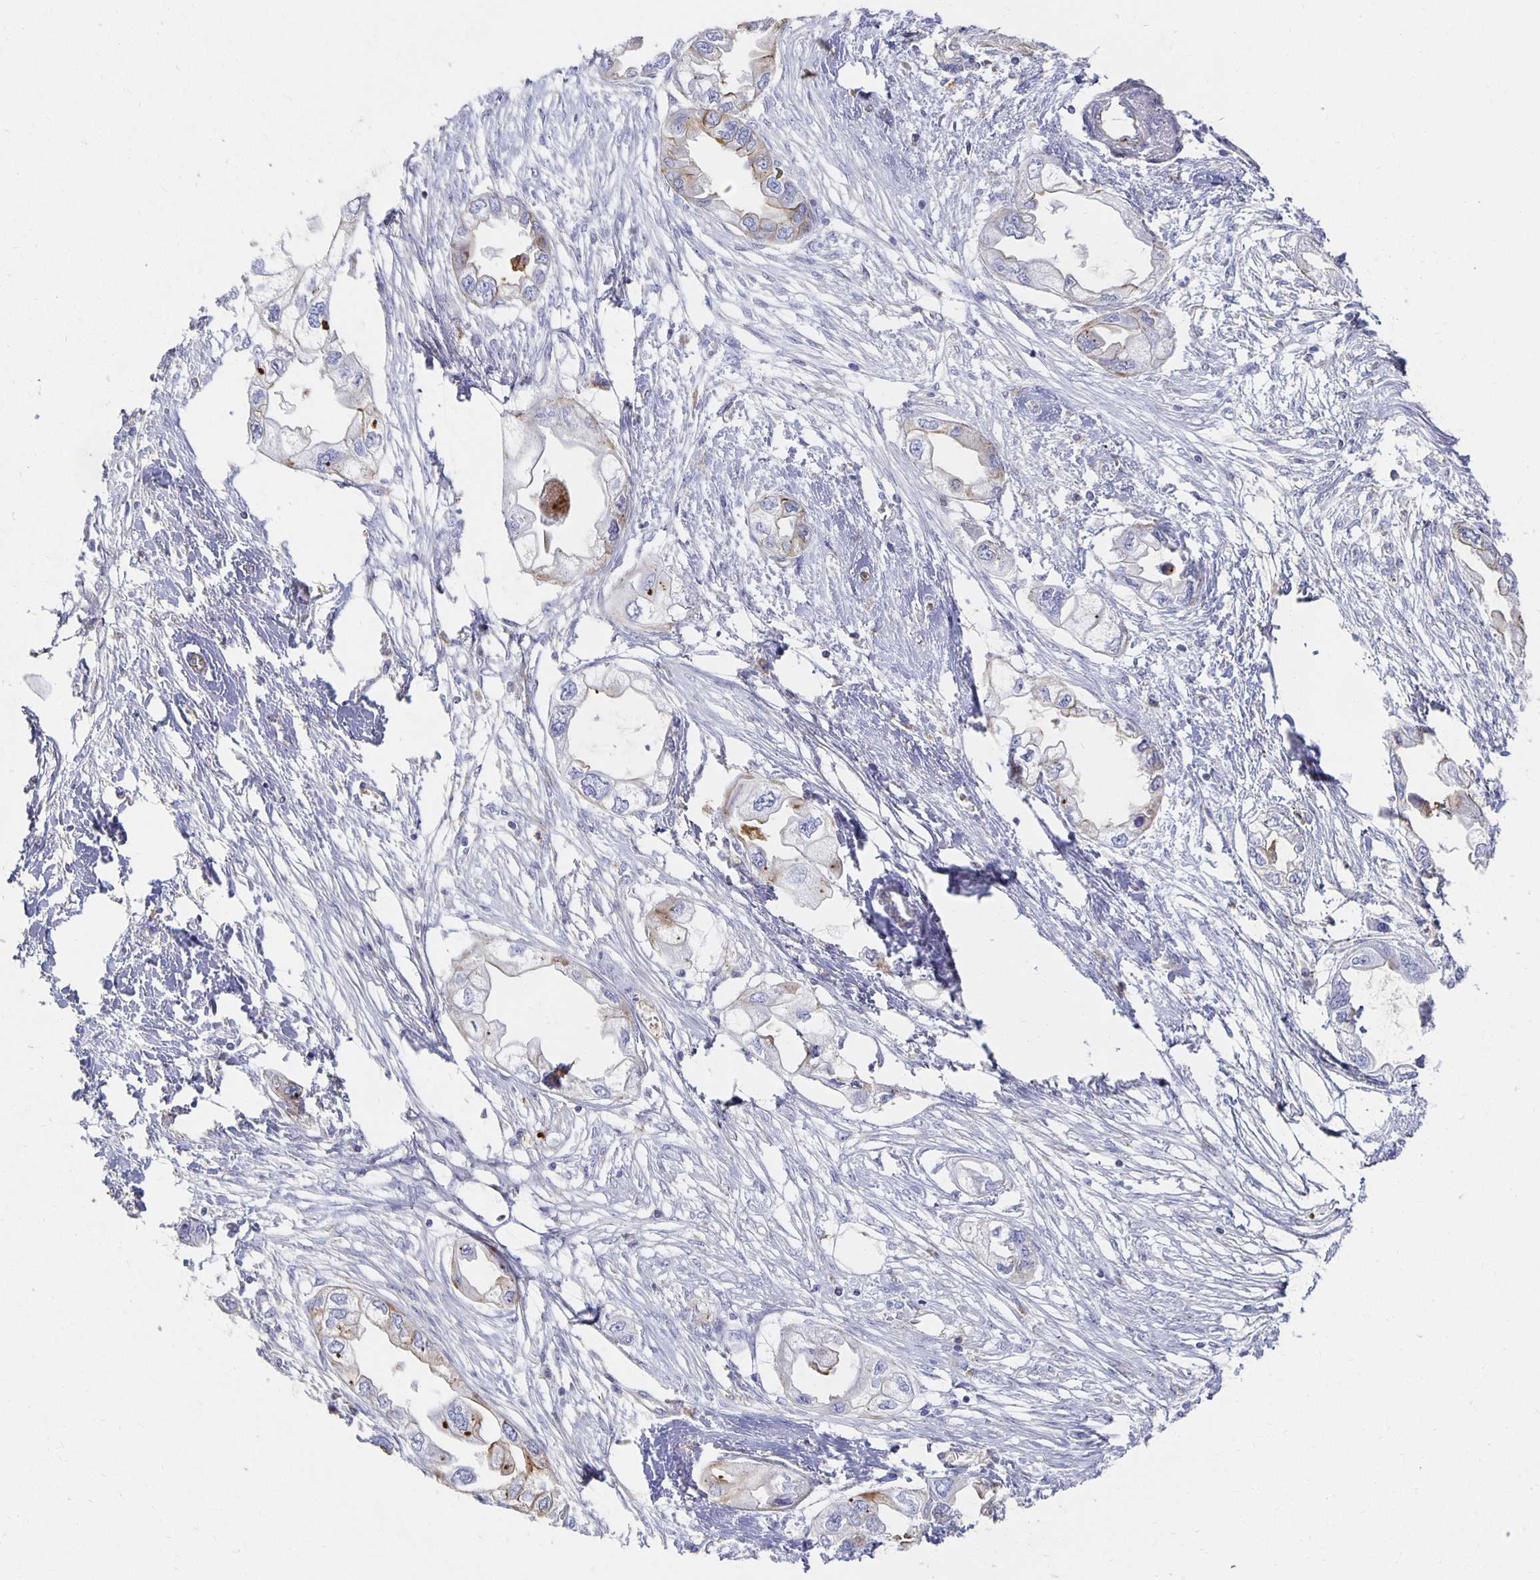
{"staining": {"intensity": "moderate", "quantity": "<25%", "location": "cytoplasmic/membranous"}, "tissue": "endometrial cancer", "cell_type": "Tumor cells", "image_type": "cancer", "snomed": [{"axis": "morphology", "description": "Adenocarcinoma, NOS"}, {"axis": "morphology", "description": "Adenocarcinoma, metastatic, NOS"}, {"axis": "topography", "description": "Adipose tissue"}, {"axis": "topography", "description": "Endometrium"}], "caption": "DAB (3,3'-diaminobenzidine) immunohistochemical staining of human endometrial cancer (metastatic adenocarcinoma) exhibits moderate cytoplasmic/membranous protein expression in about <25% of tumor cells. (IHC, brightfield microscopy, high magnification).", "gene": "TAAR1", "patient": {"sex": "female", "age": 67}}